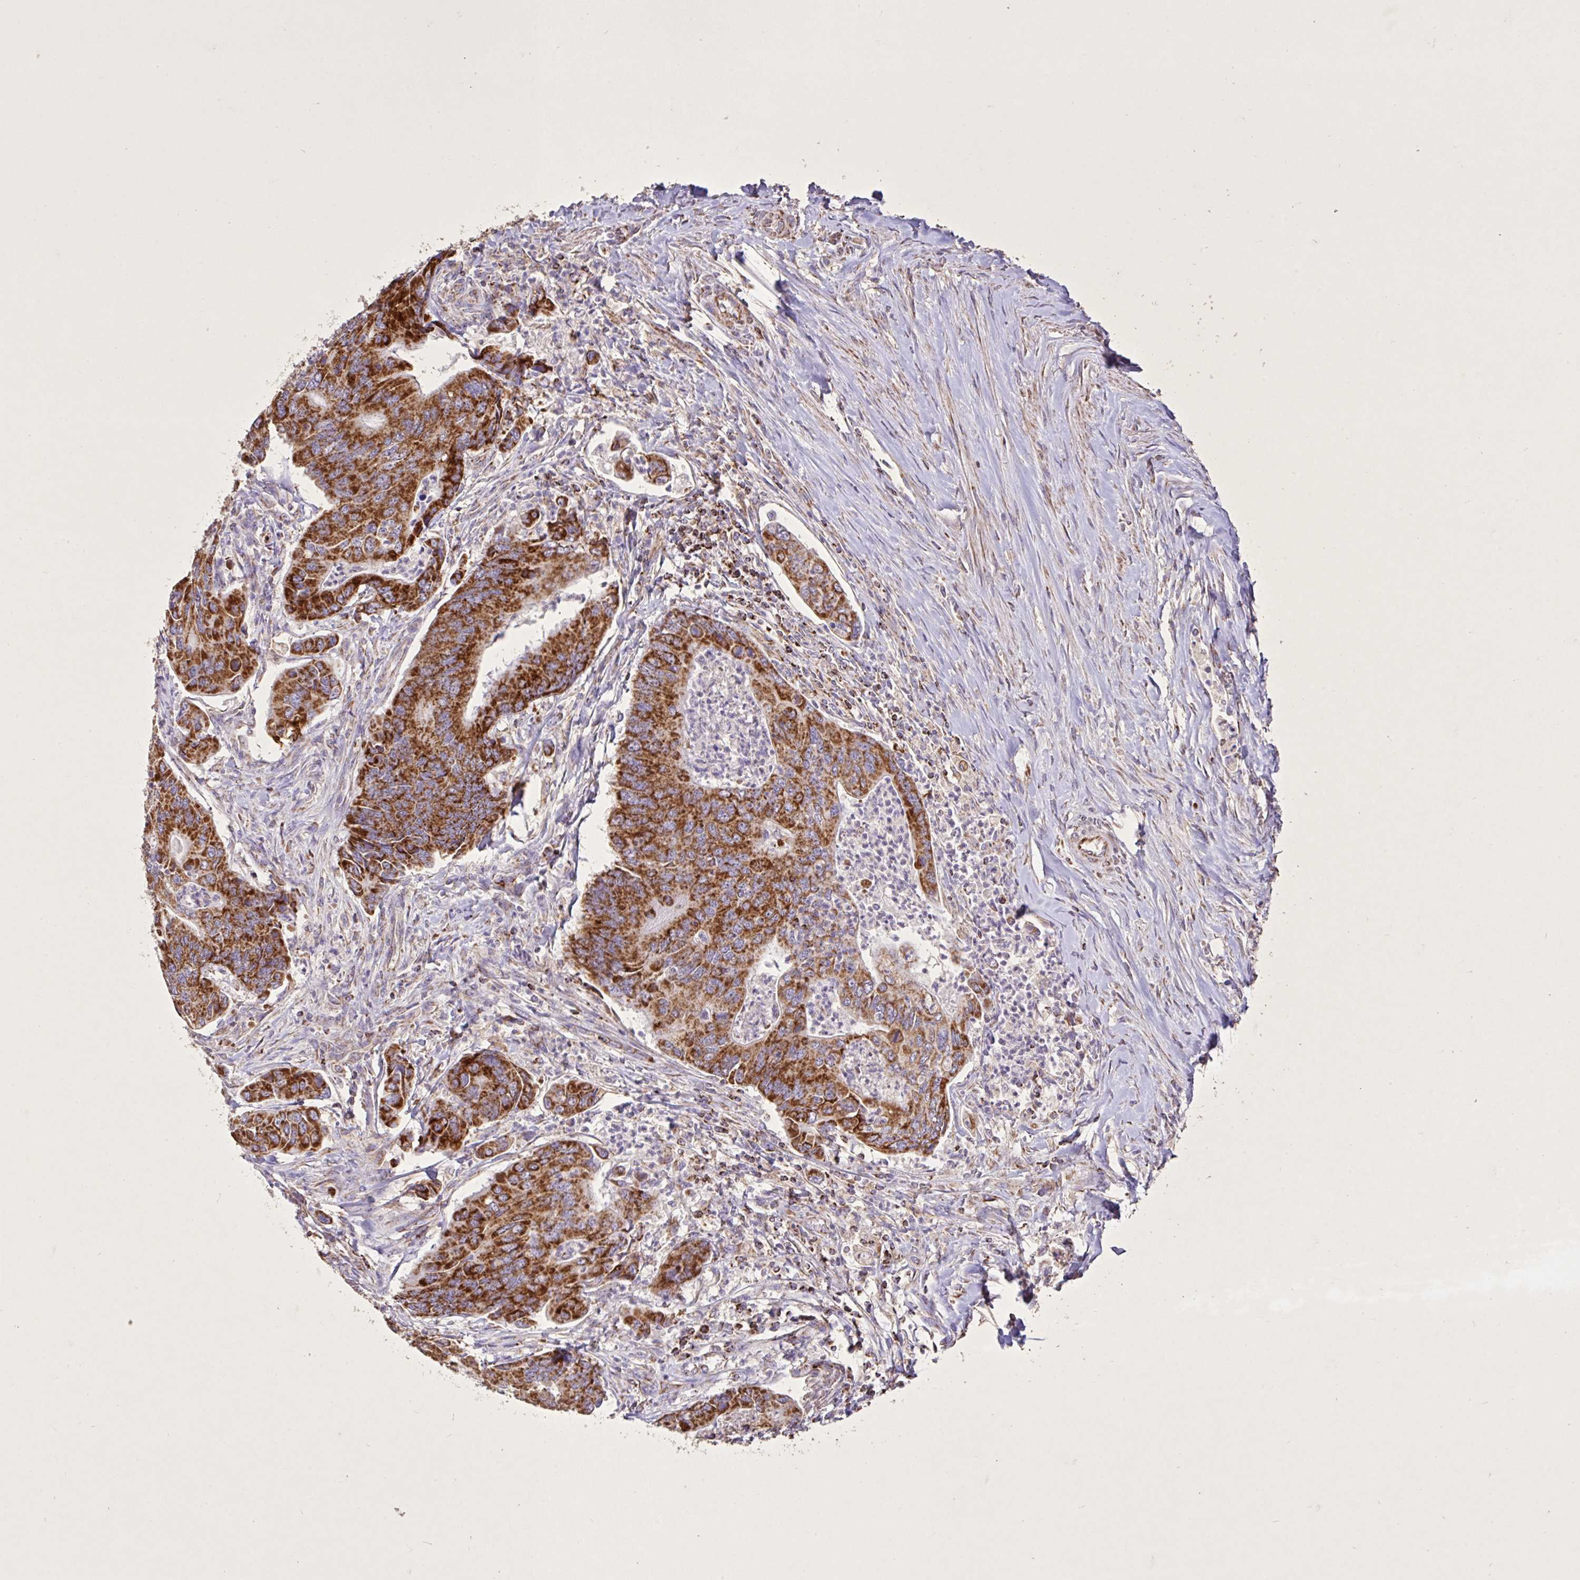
{"staining": {"intensity": "strong", "quantity": ">75%", "location": "cytoplasmic/membranous"}, "tissue": "colorectal cancer", "cell_type": "Tumor cells", "image_type": "cancer", "snomed": [{"axis": "morphology", "description": "Adenocarcinoma, NOS"}, {"axis": "topography", "description": "Colon"}], "caption": "This image demonstrates IHC staining of colorectal adenocarcinoma, with high strong cytoplasmic/membranous staining in approximately >75% of tumor cells.", "gene": "AGK", "patient": {"sex": "female", "age": 67}}